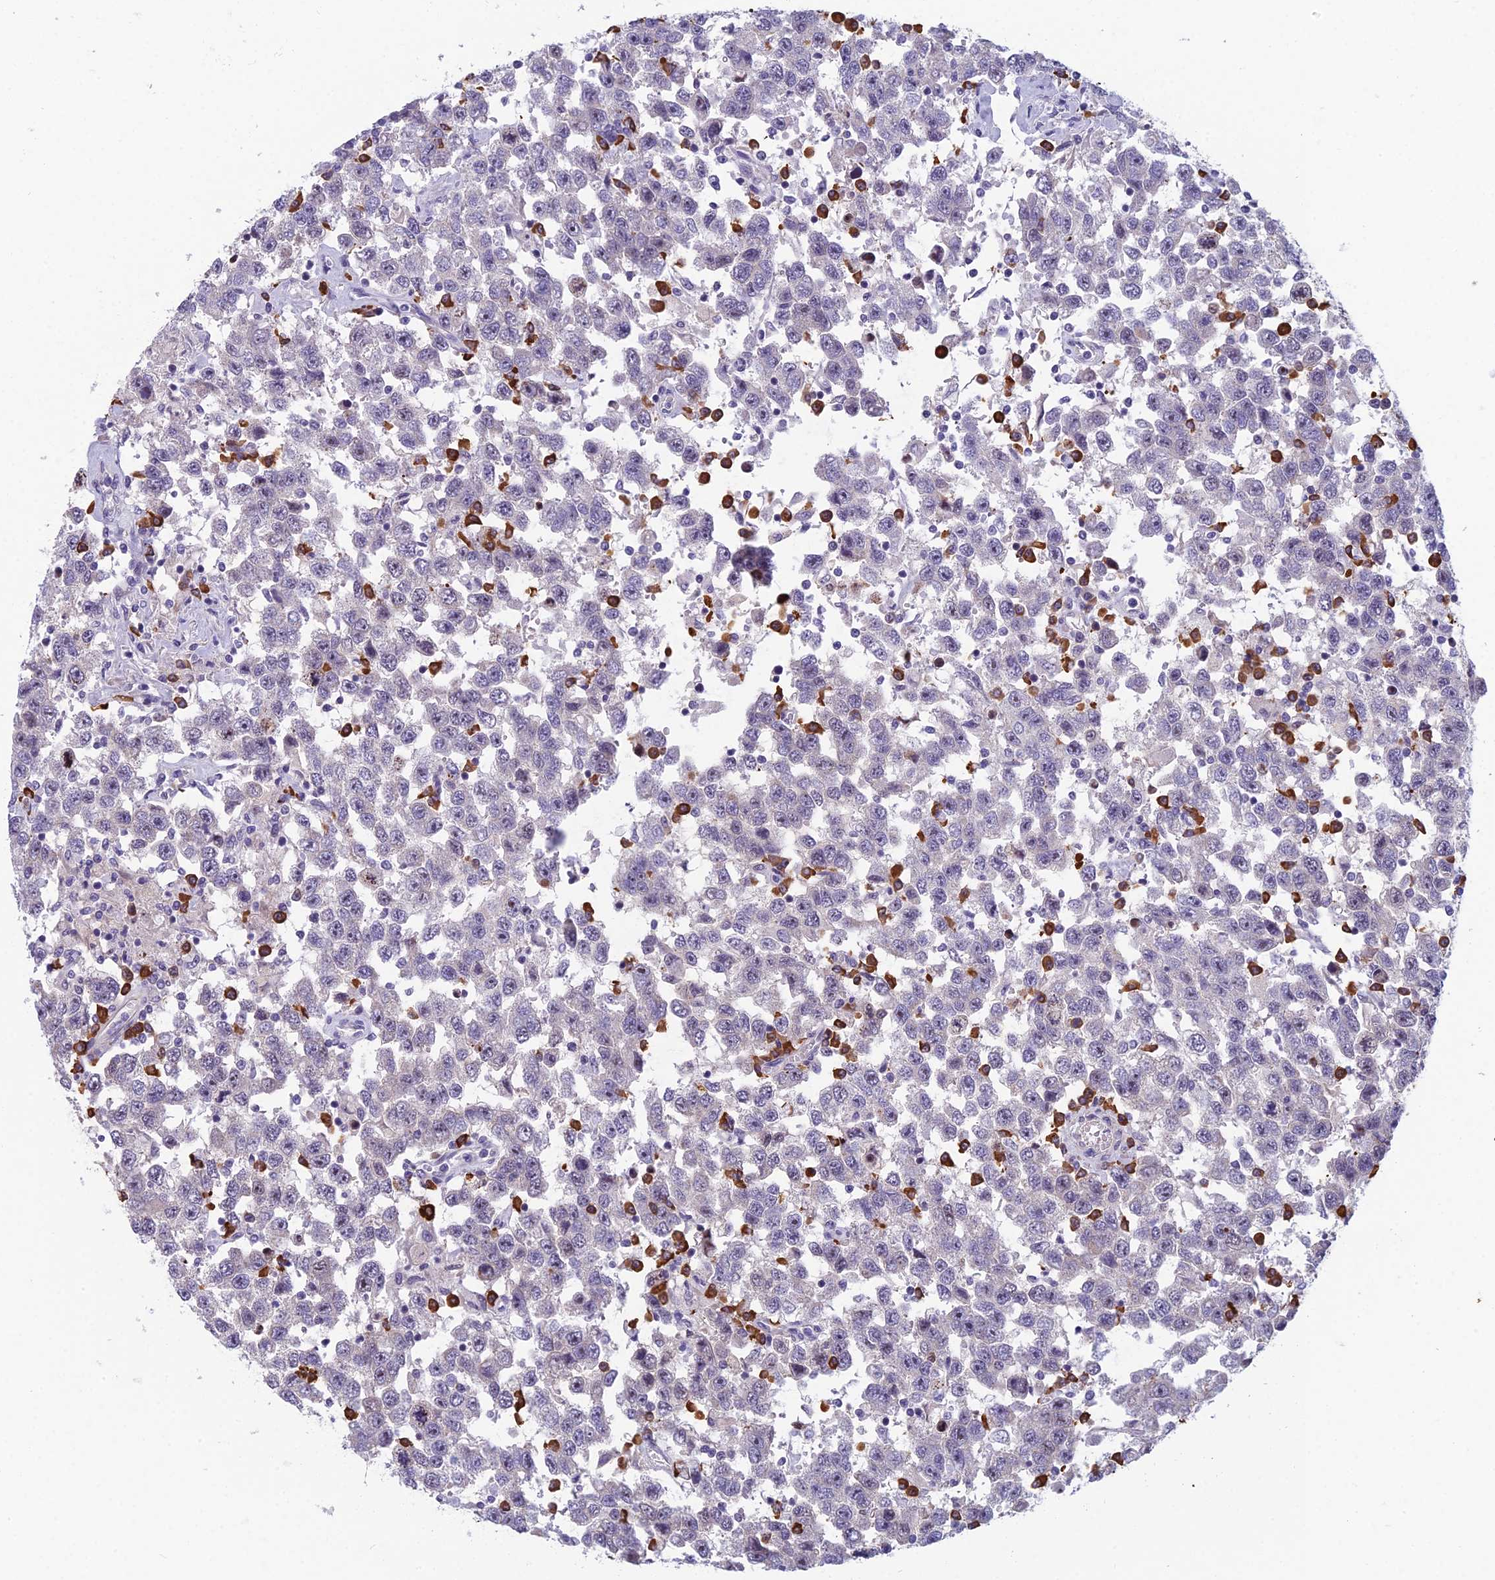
{"staining": {"intensity": "negative", "quantity": "none", "location": "none"}, "tissue": "testis cancer", "cell_type": "Tumor cells", "image_type": "cancer", "snomed": [{"axis": "morphology", "description": "Seminoma, NOS"}, {"axis": "topography", "description": "Testis"}], "caption": "Immunohistochemistry of testis cancer (seminoma) reveals no expression in tumor cells.", "gene": "NOC2L", "patient": {"sex": "male", "age": 41}}